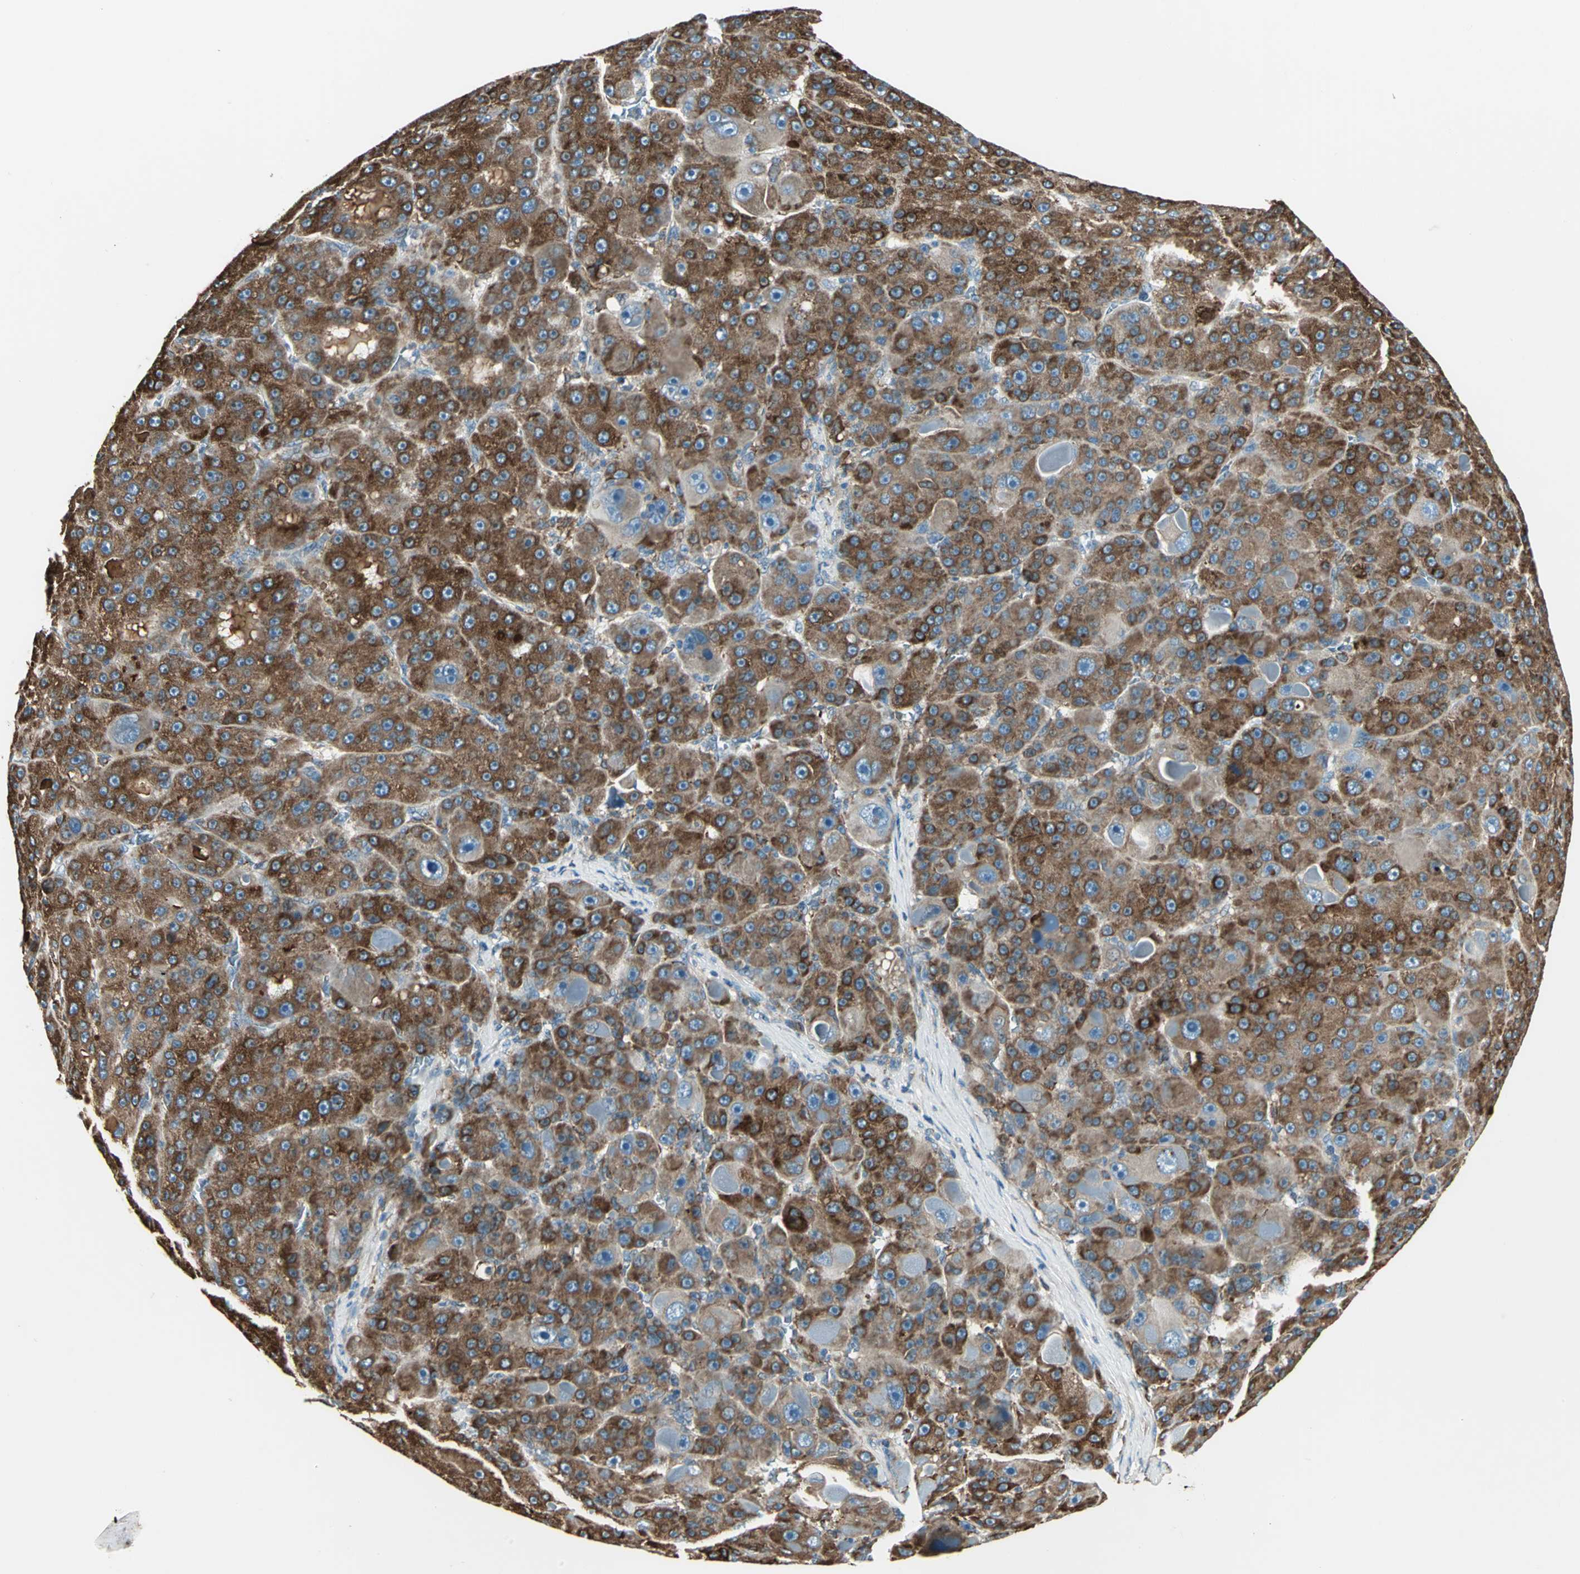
{"staining": {"intensity": "moderate", "quantity": ">75%", "location": "cytoplasmic/membranous"}, "tissue": "liver cancer", "cell_type": "Tumor cells", "image_type": "cancer", "snomed": [{"axis": "morphology", "description": "Carcinoma, Hepatocellular, NOS"}, {"axis": "topography", "description": "Liver"}], "caption": "Moderate cytoplasmic/membranous staining for a protein is appreciated in approximately >75% of tumor cells of hepatocellular carcinoma (liver) using immunohistochemistry.", "gene": "PDIA4", "patient": {"sex": "male", "age": 76}}